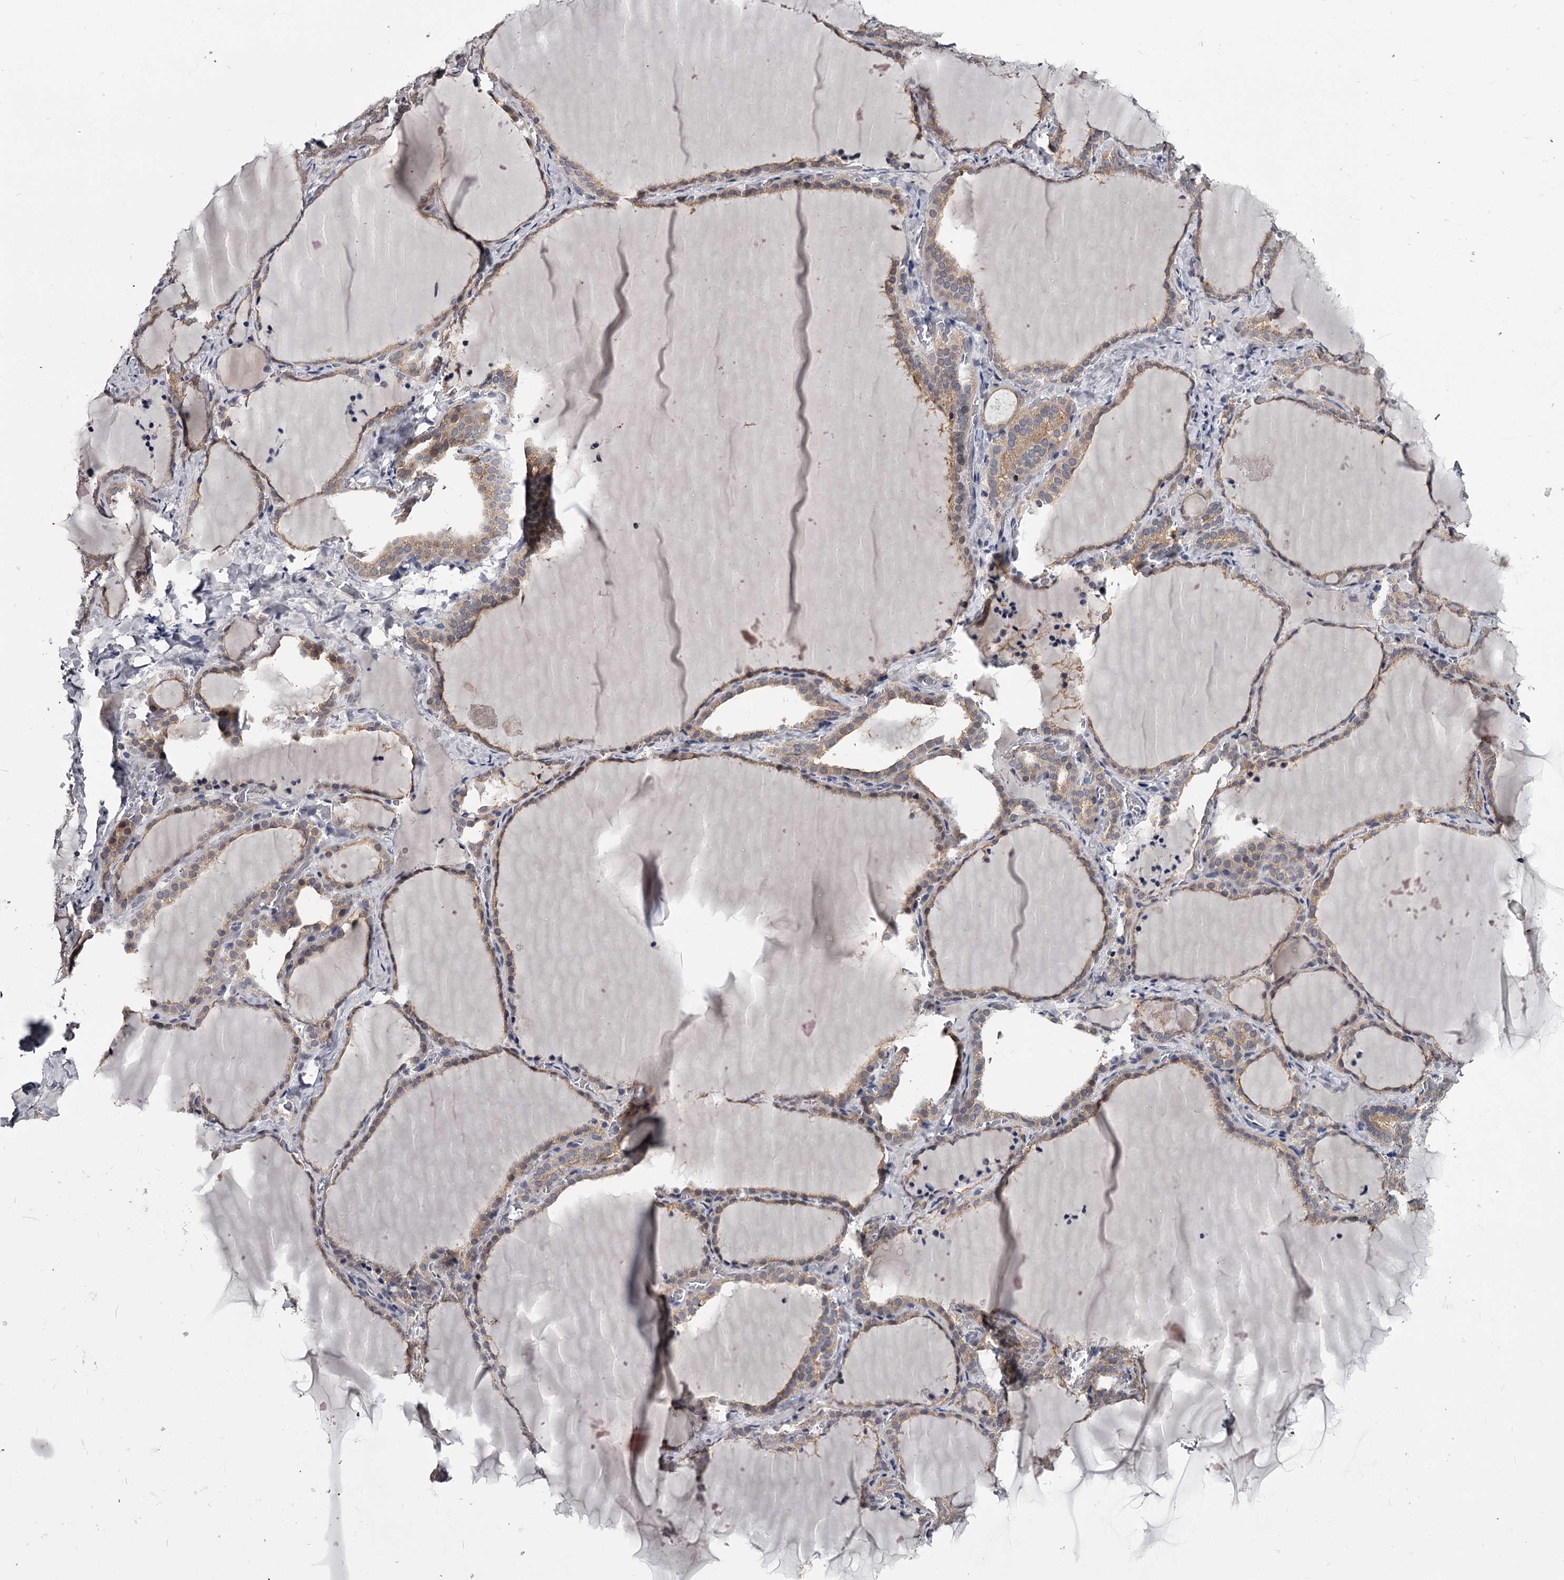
{"staining": {"intensity": "weak", "quantity": ">75%", "location": "cytoplasmic/membranous"}, "tissue": "thyroid gland", "cell_type": "Glandular cells", "image_type": "normal", "snomed": [{"axis": "morphology", "description": "Normal tissue, NOS"}, {"axis": "topography", "description": "Thyroid gland"}], "caption": "Human thyroid gland stained with a brown dye demonstrates weak cytoplasmic/membranous positive positivity in about >75% of glandular cells.", "gene": "OVOL2", "patient": {"sex": "female", "age": 22}}